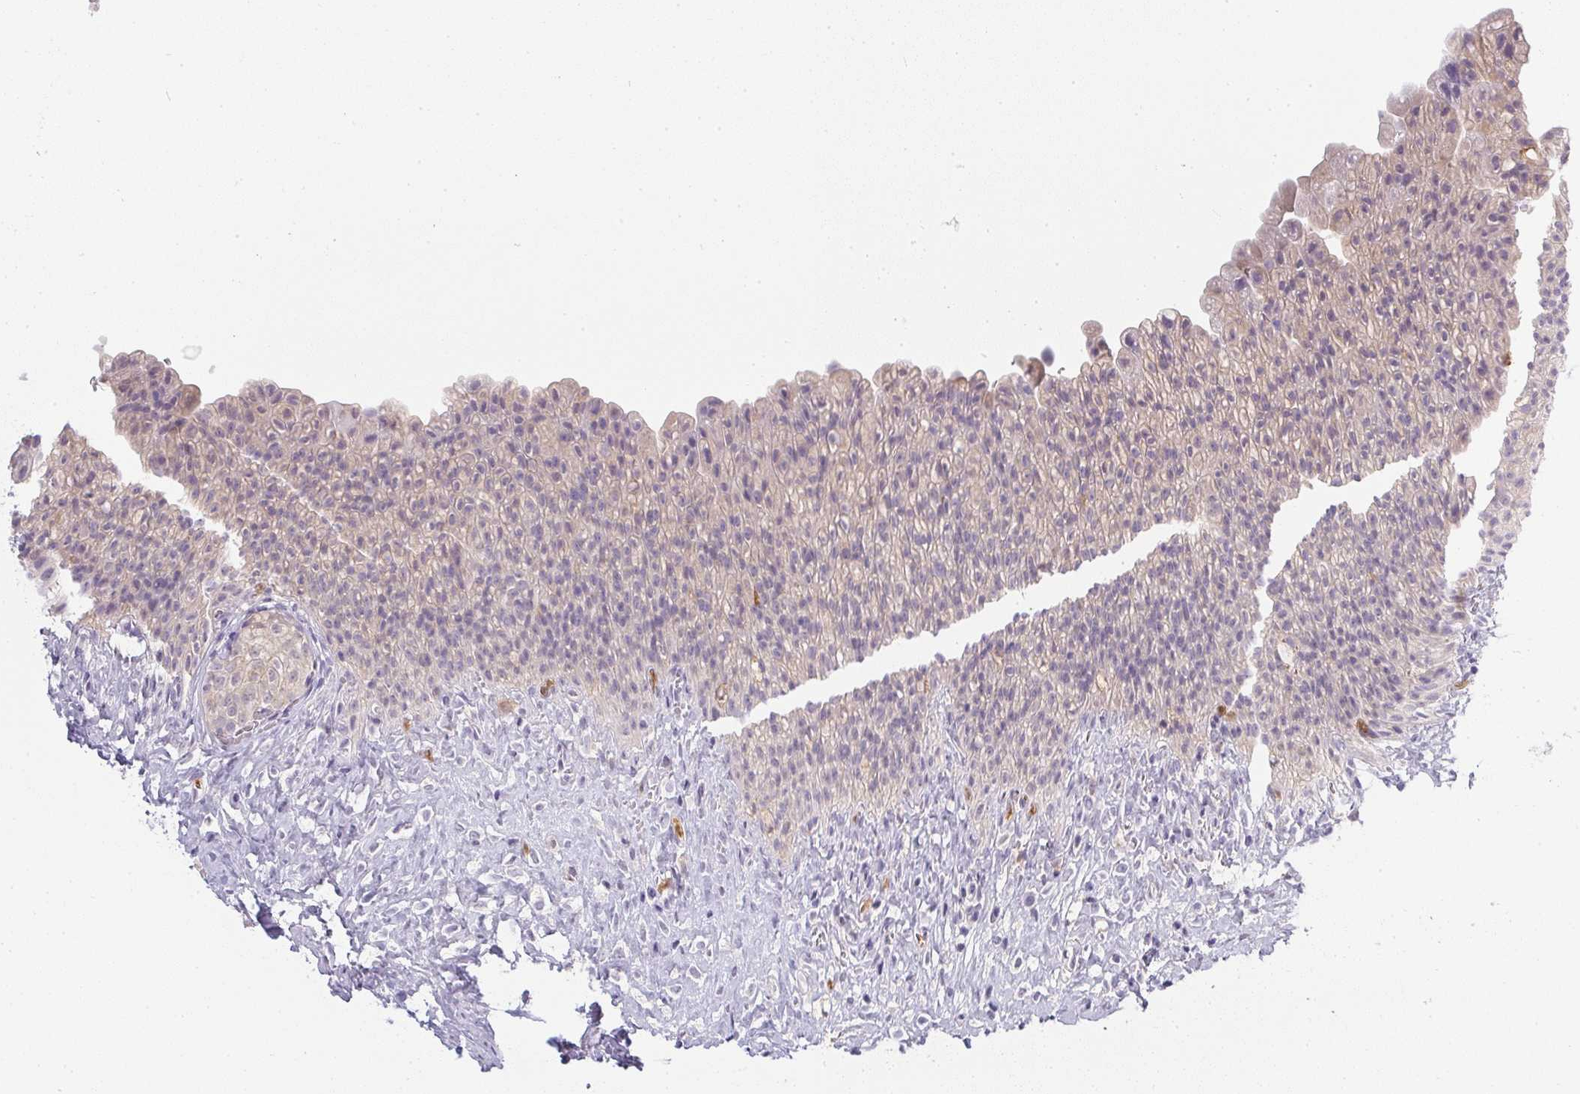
{"staining": {"intensity": "negative", "quantity": "none", "location": "none"}, "tissue": "urinary bladder", "cell_type": "Urothelial cells", "image_type": "normal", "snomed": [{"axis": "morphology", "description": "Normal tissue, NOS"}, {"axis": "topography", "description": "Urinary bladder"}, {"axis": "topography", "description": "Prostate"}], "caption": "Micrograph shows no protein expression in urothelial cells of benign urinary bladder. The staining was performed using DAB to visualize the protein expression in brown, while the nuclei were stained in blue with hematoxylin (Magnification: 20x).", "gene": "DNAJC5G", "patient": {"sex": "male", "age": 76}}